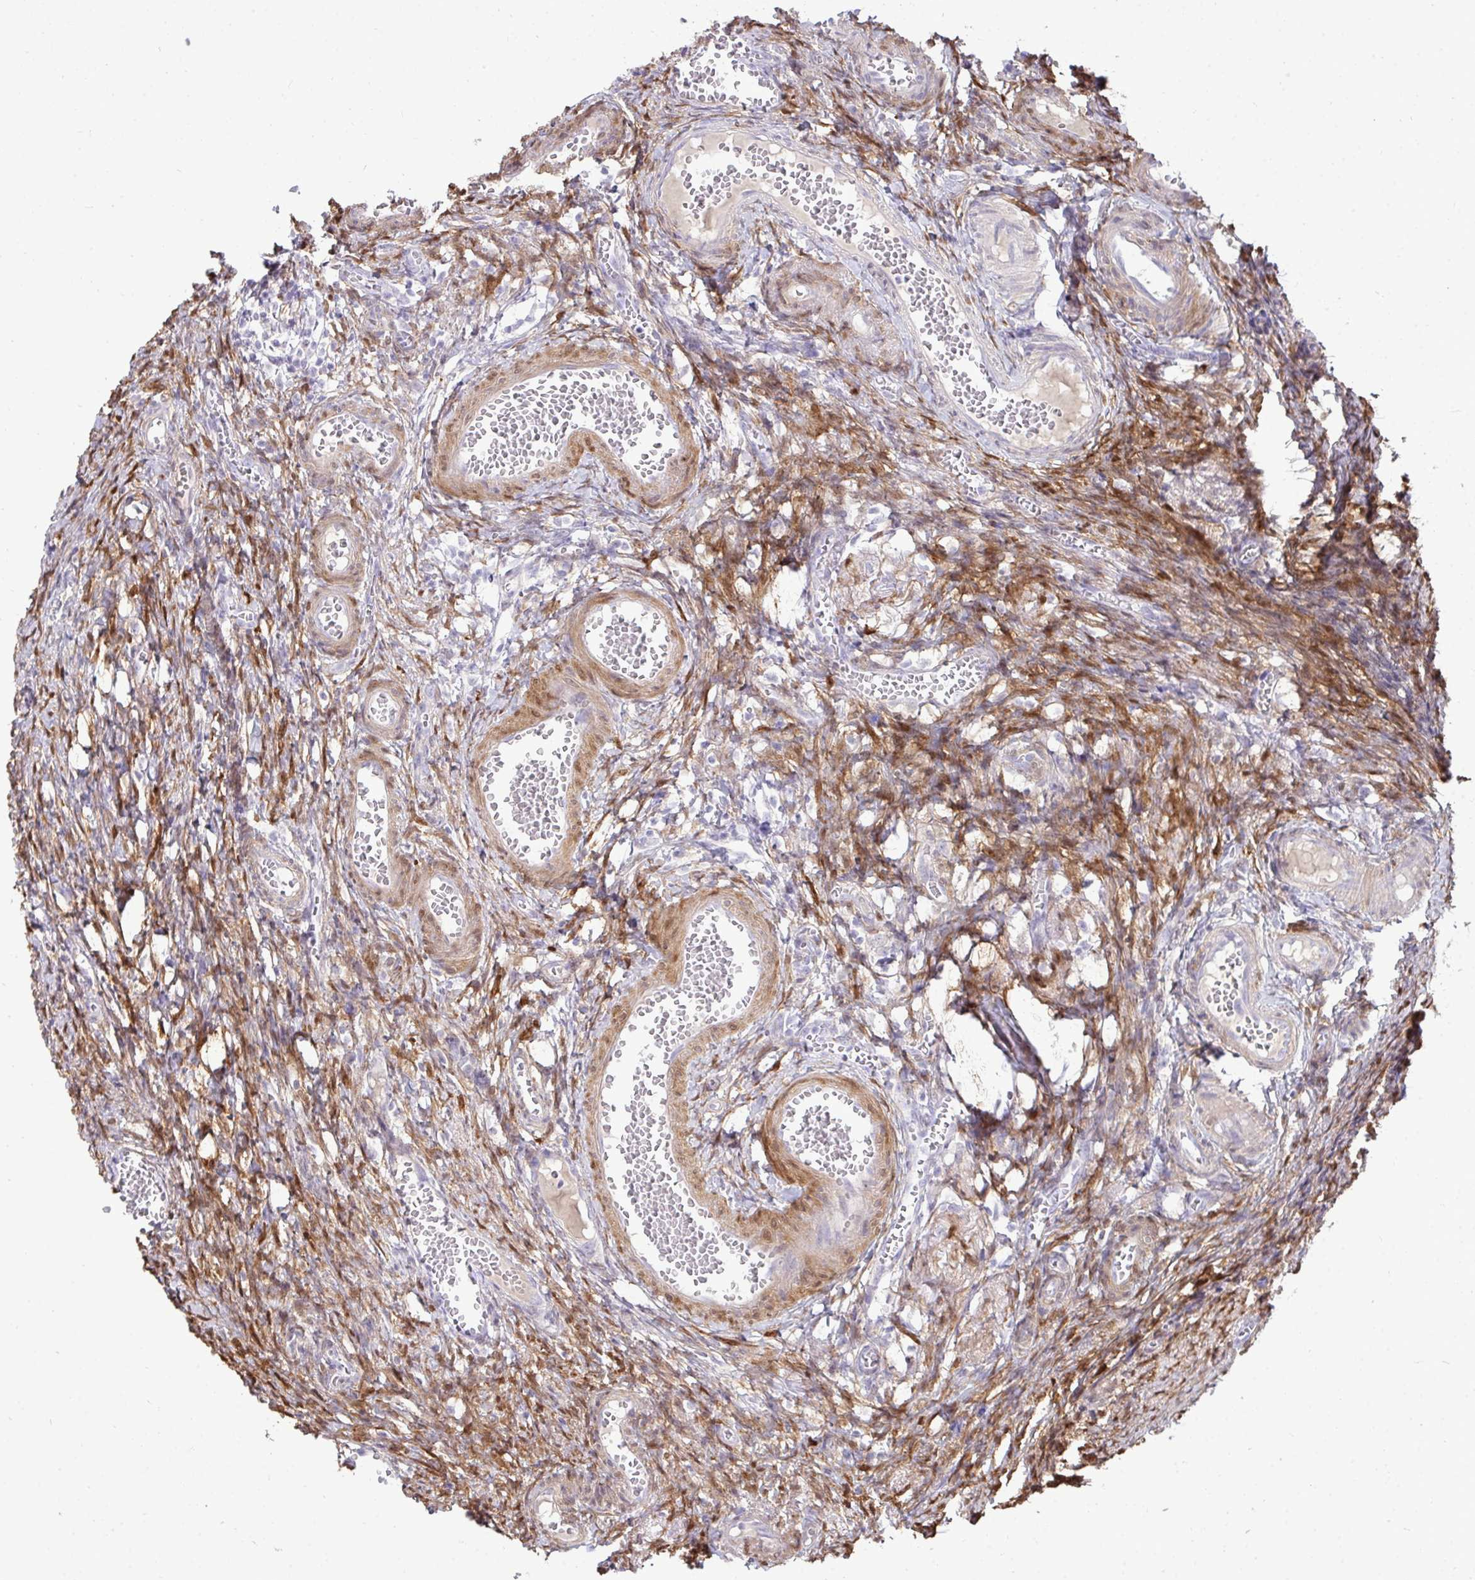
{"staining": {"intensity": "moderate", "quantity": "25%-75%", "location": "cytoplasmic/membranous,nuclear"}, "tissue": "ovary", "cell_type": "Ovarian stroma cells", "image_type": "normal", "snomed": [{"axis": "morphology", "description": "Normal tissue, NOS"}, {"axis": "topography", "description": "Ovary"}], "caption": "IHC staining of benign ovary, which reveals medium levels of moderate cytoplasmic/membranous,nuclear staining in approximately 25%-75% of ovarian stroma cells indicating moderate cytoplasmic/membranous,nuclear protein positivity. The staining was performed using DAB (3,3'-diaminobenzidine) (brown) for protein detection and nuclei were counterstained in hematoxylin (blue).", "gene": "HSPB6", "patient": {"sex": "female", "age": 41}}